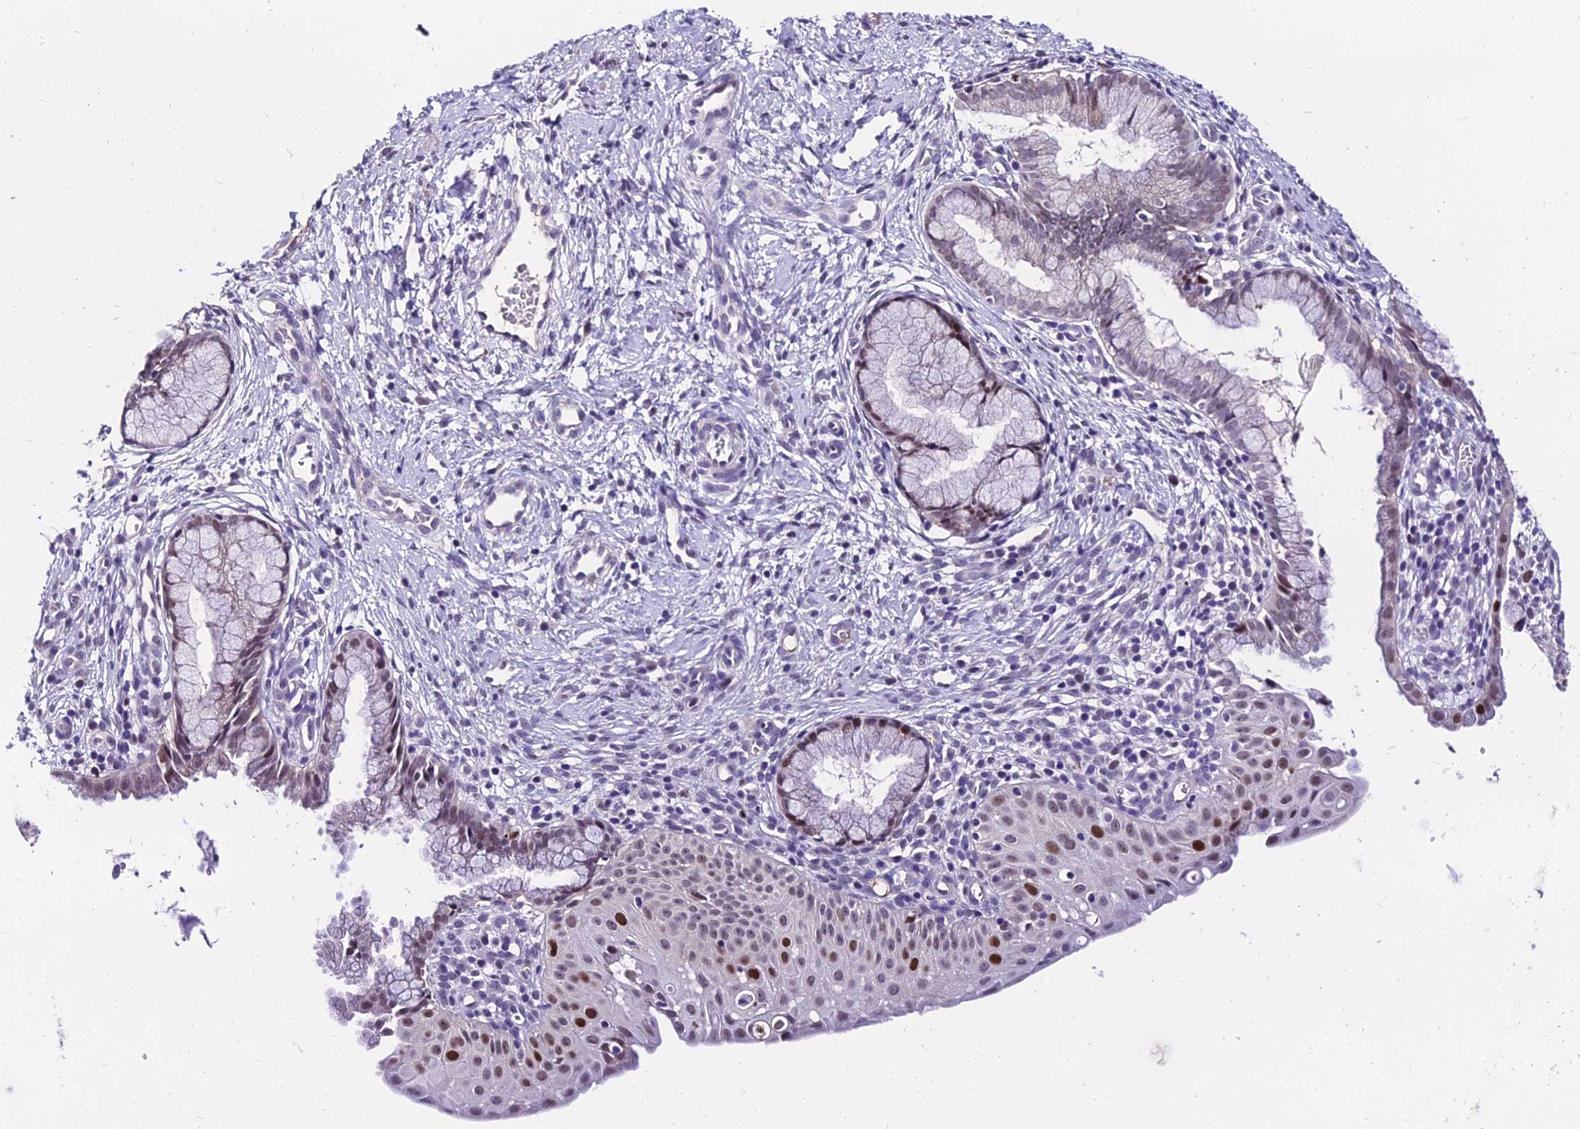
{"staining": {"intensity": "moderate", "quantity": "<25%", "location": "nuclear"}, "tissue": "cervix", "cell_type": "Glandular cells", "image_type": "normal", "snomed": [{"axis": "morphology", "description": "Normal tissue, NOS"}, {"axis": "topography", "description": "Cervix"}], "caption": "Protein expression by immunohistochemistry exhibits moderate nuclear expression in approximately <25% of glandular cells in unremarkable cervix. (Stains: DAB (3,3'-diaminobenzidine) in brown, nuclei in blue, Microscopy: brightfield microscopy at high magnification).", "gene": "TRIML2", "patient": {"sex": "female", "age": 36}}